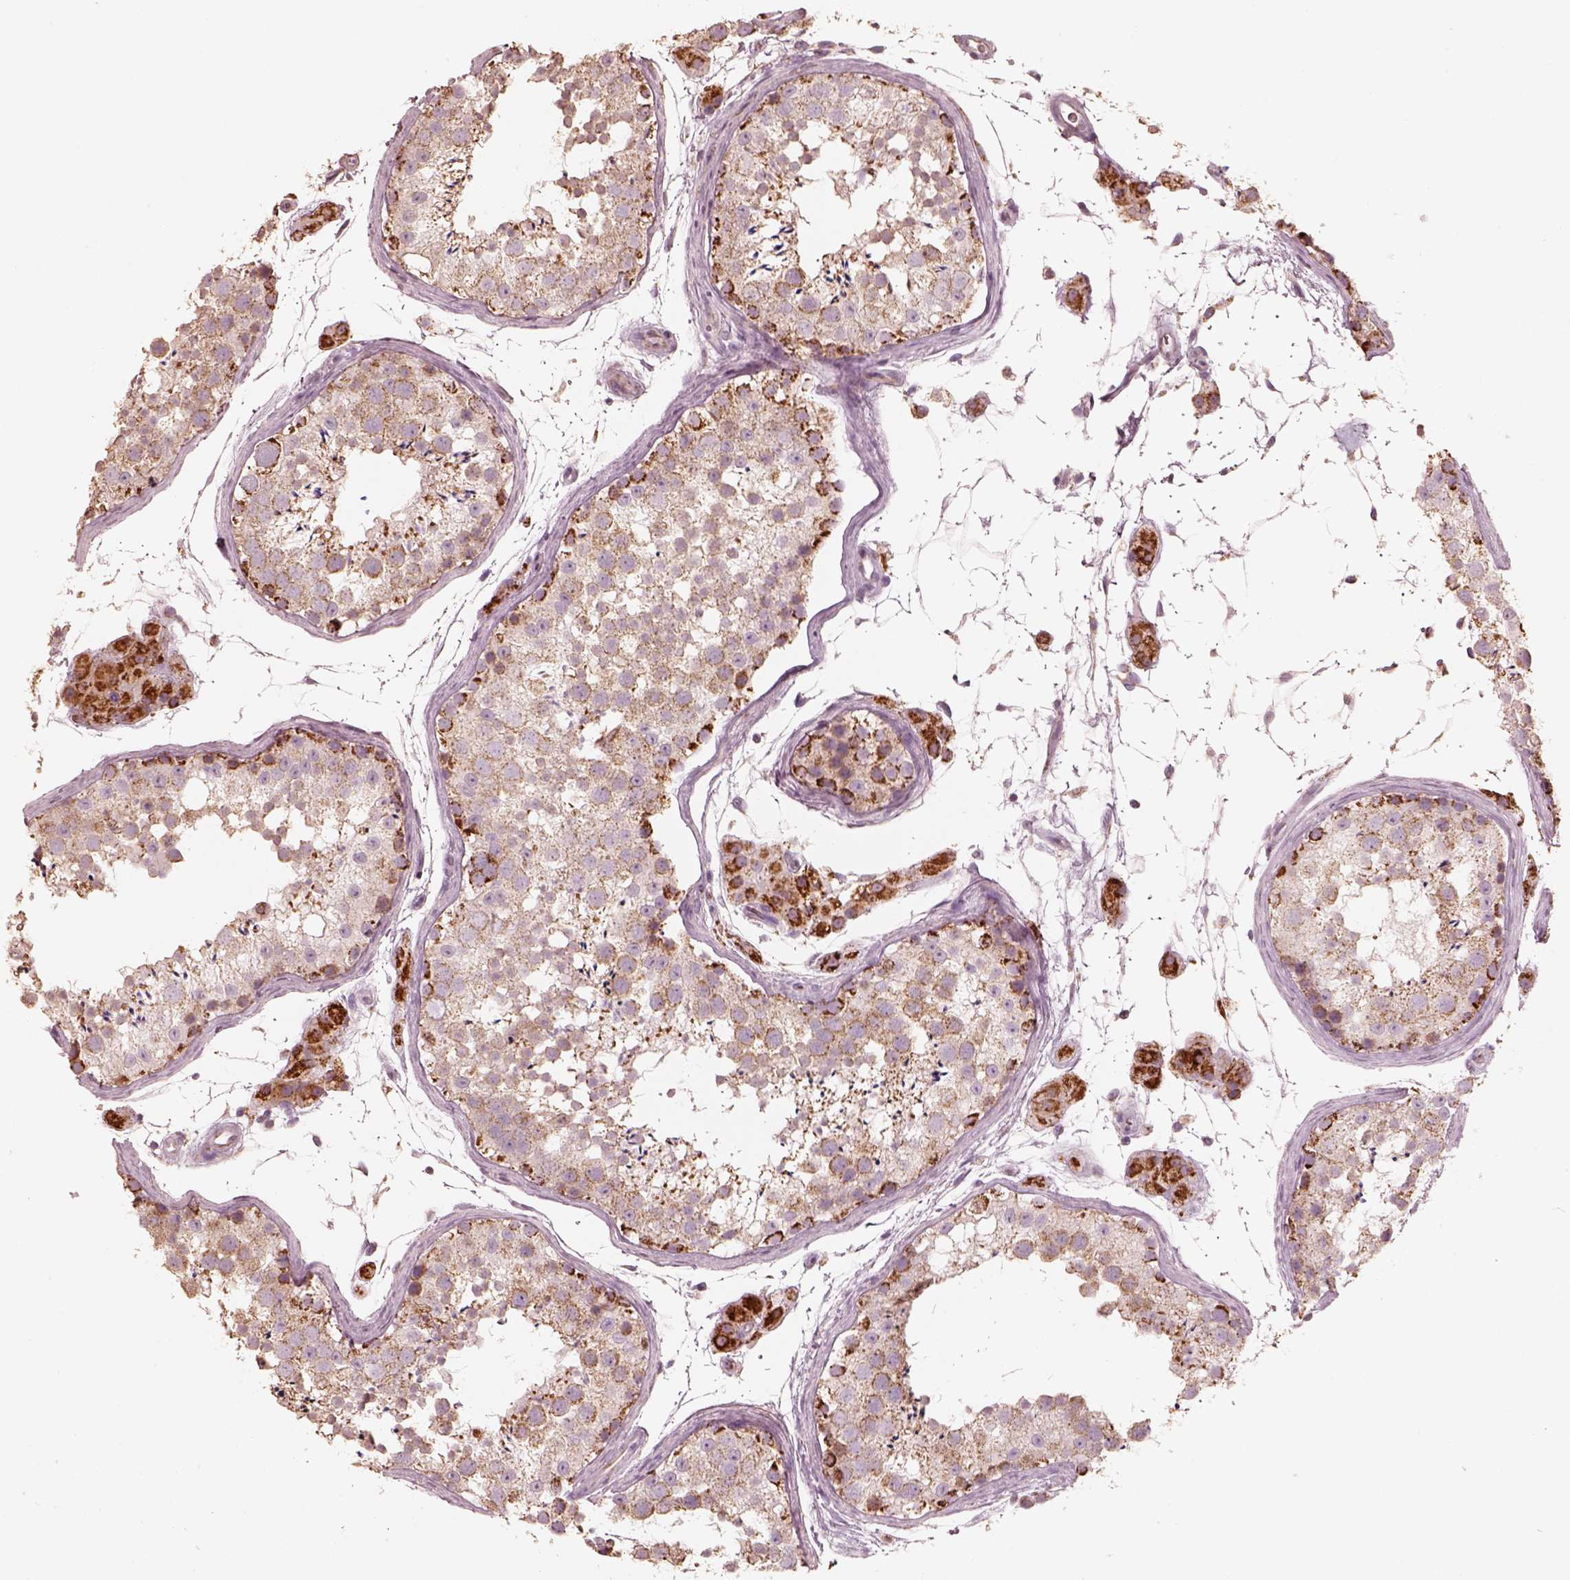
{"staining": {"intensity": "moderate", "quantity": ">75%", "location": "cytoplasmic/membranous"}, "tissue": "testis", "cell_type": "Cells in seminiferous ducts", "image_type": "normal", "snomed": [{"axis": "morphology", "description": "Normal tissue, NOS"}, {"axis": "topography", "description": "Testis"}], "caption": "This is an image of immunohistochemistry staining of benign testis, which shows moderate staining in the cytoplasmic/membranous of cells in seminiferous ducts.", "gene": "ENTPD6", "patient": {"sex": "male", "age": 41}}